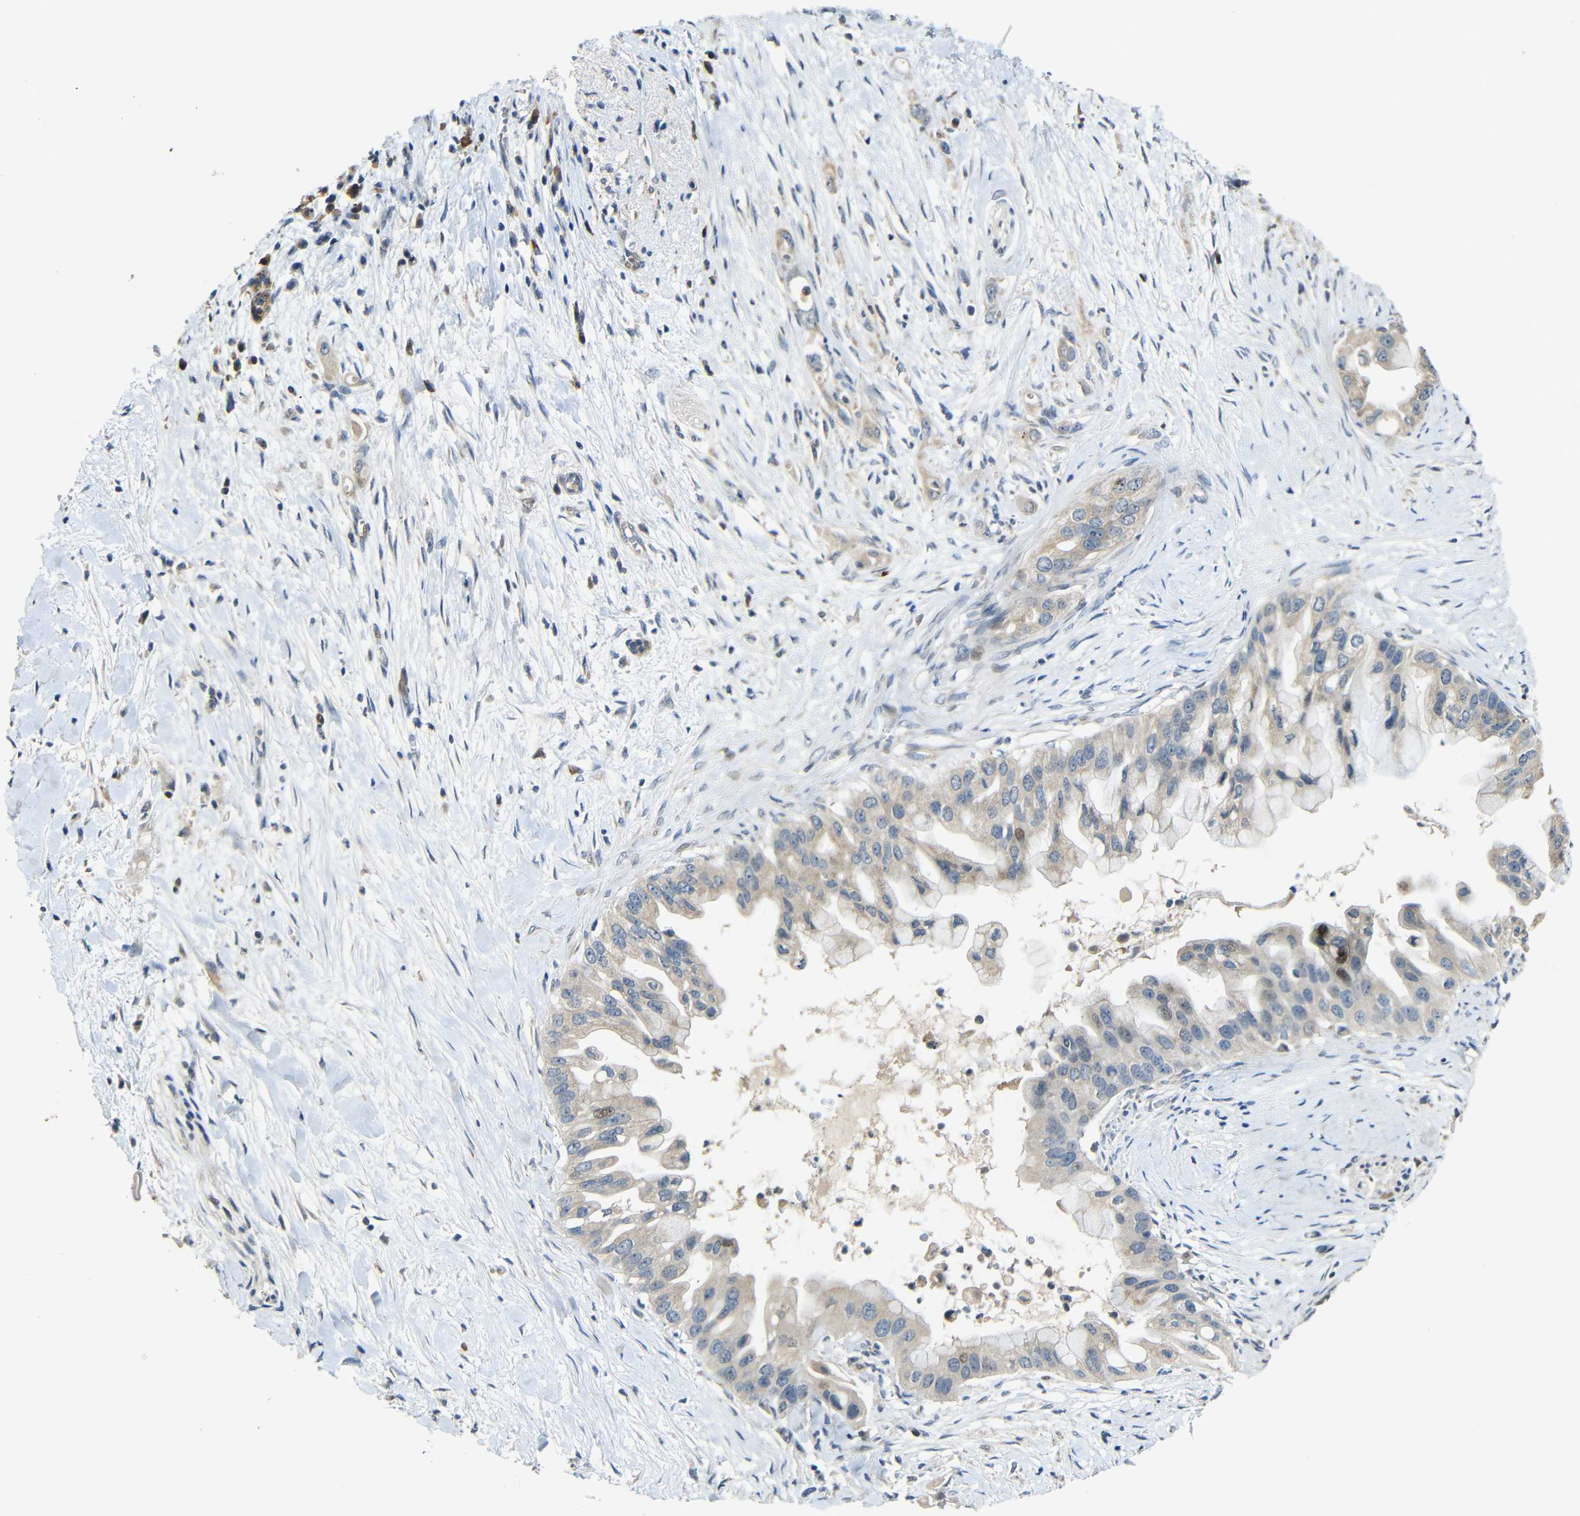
{"staining": {"intensity": "weak", "quantity": ">75%", "location": "cytoplasmic/membranous,nuclear"}, "tissue": "pancreatic cancer", "cell_type": "Tumor cells", "image_type": "cancer", "snomed": [{"axis": "morphology", "description": "Adenocarcinoma, NOS"}, {"axis": "topography", "description": "Pancreas"}], "caption": "Brown immunohistochemical staining in human pancreatic cancer displays weak cytoplasmic/membranous and nuclear positivity in approximately >75% of tumor cells.", "gene": "KAZALD1", "patient": {"sex": "male", "age": 55}}